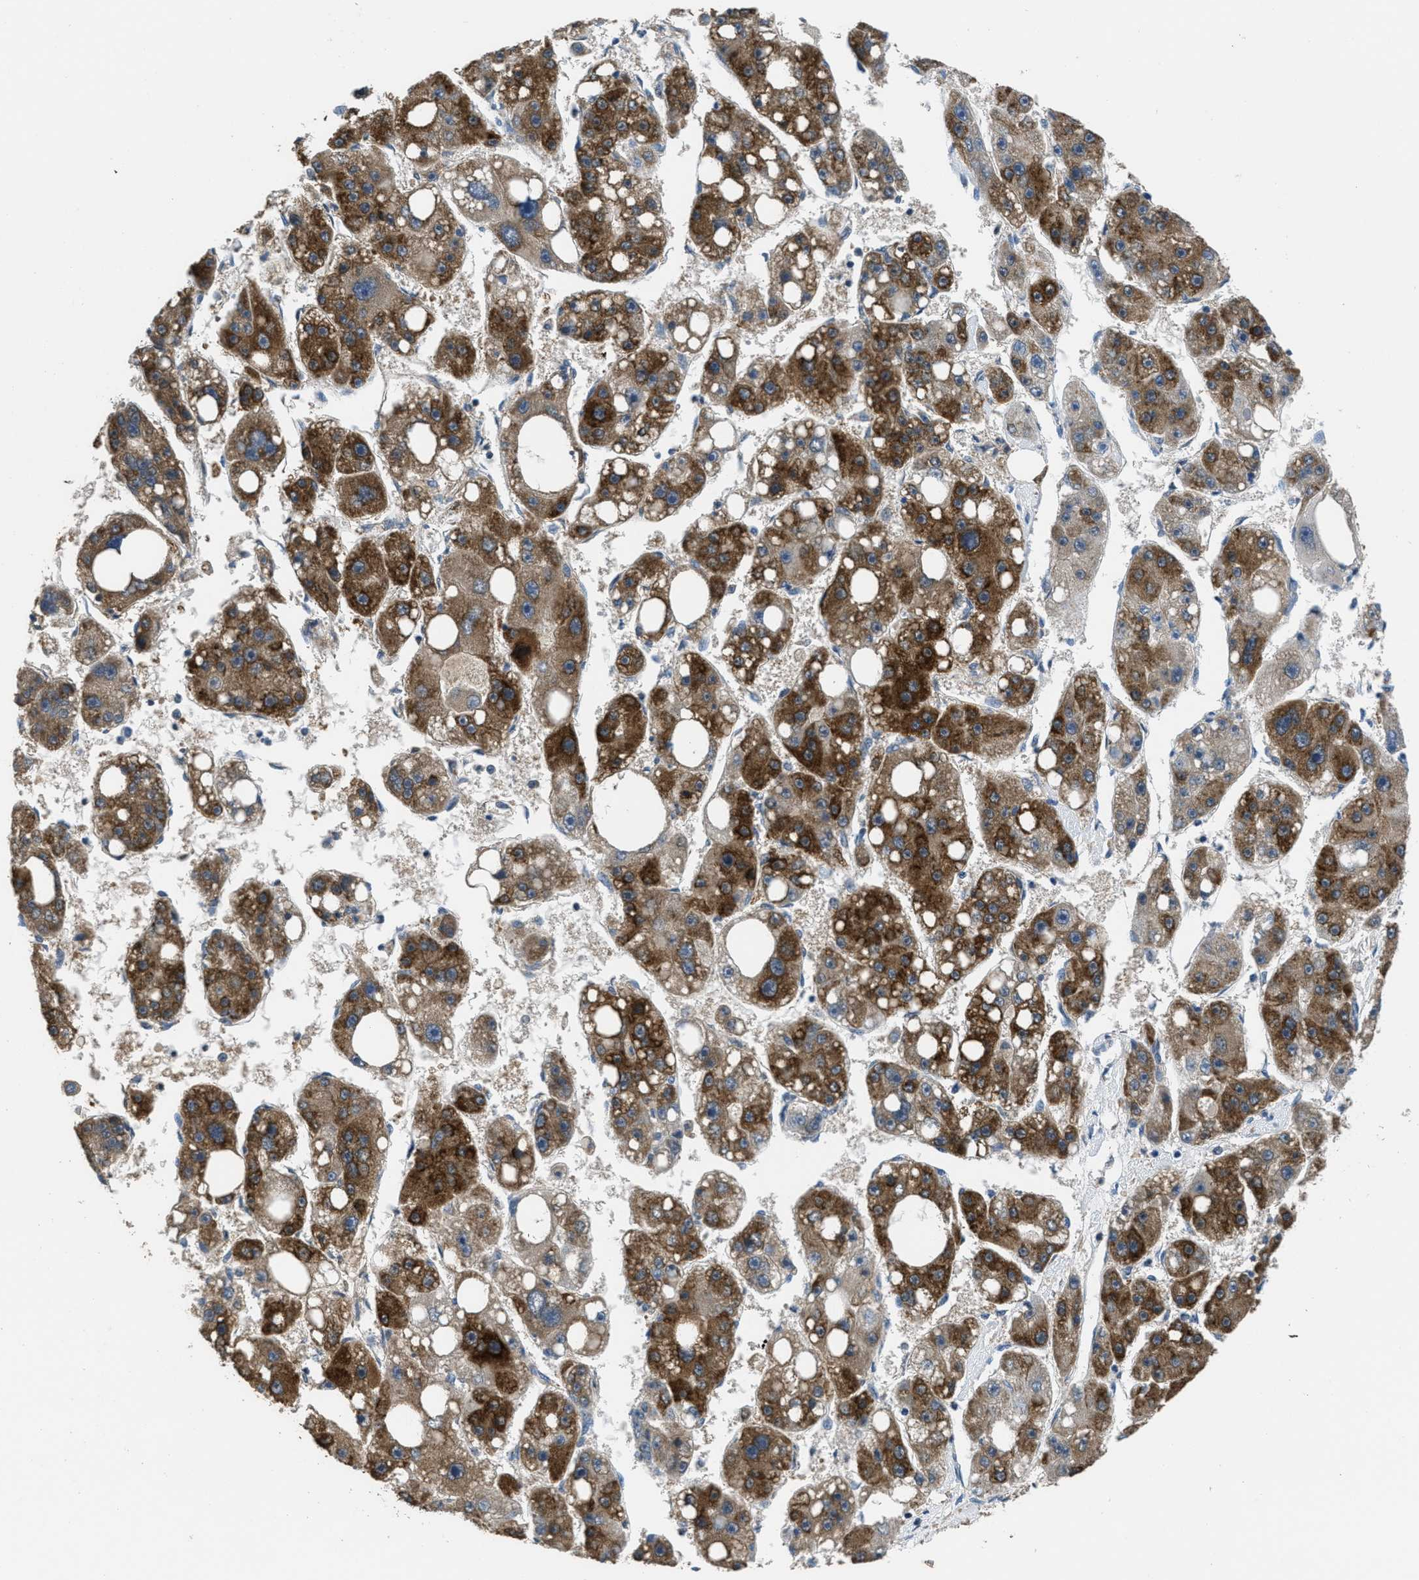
{"staining": {"intensity": "strong", "quantity": ">75%", "location": "cytoplasmic/membranous"}, "tissue": "liver cancer", "cell_type": "Tumor cells", "image_type": "cancer", "snomed": [{"axis": "morphology", "description": "Carcinoma, Hepatocellular, NOS"}, {"axis": "topography", "description": "Liver"}], "caption": "Liver hepatocellular carcinoma tissue displays strong cytoplasmic/membranous staining in about >75% of tumor cells The staining is performed using DAB (3,3'-diaminobenzidine) brown chromogen to label protein expression. The nuclei are counter-stained blue using hematoxylin.", "gene": "NAT1", "patient": {"sex": "female", "age": 61}}